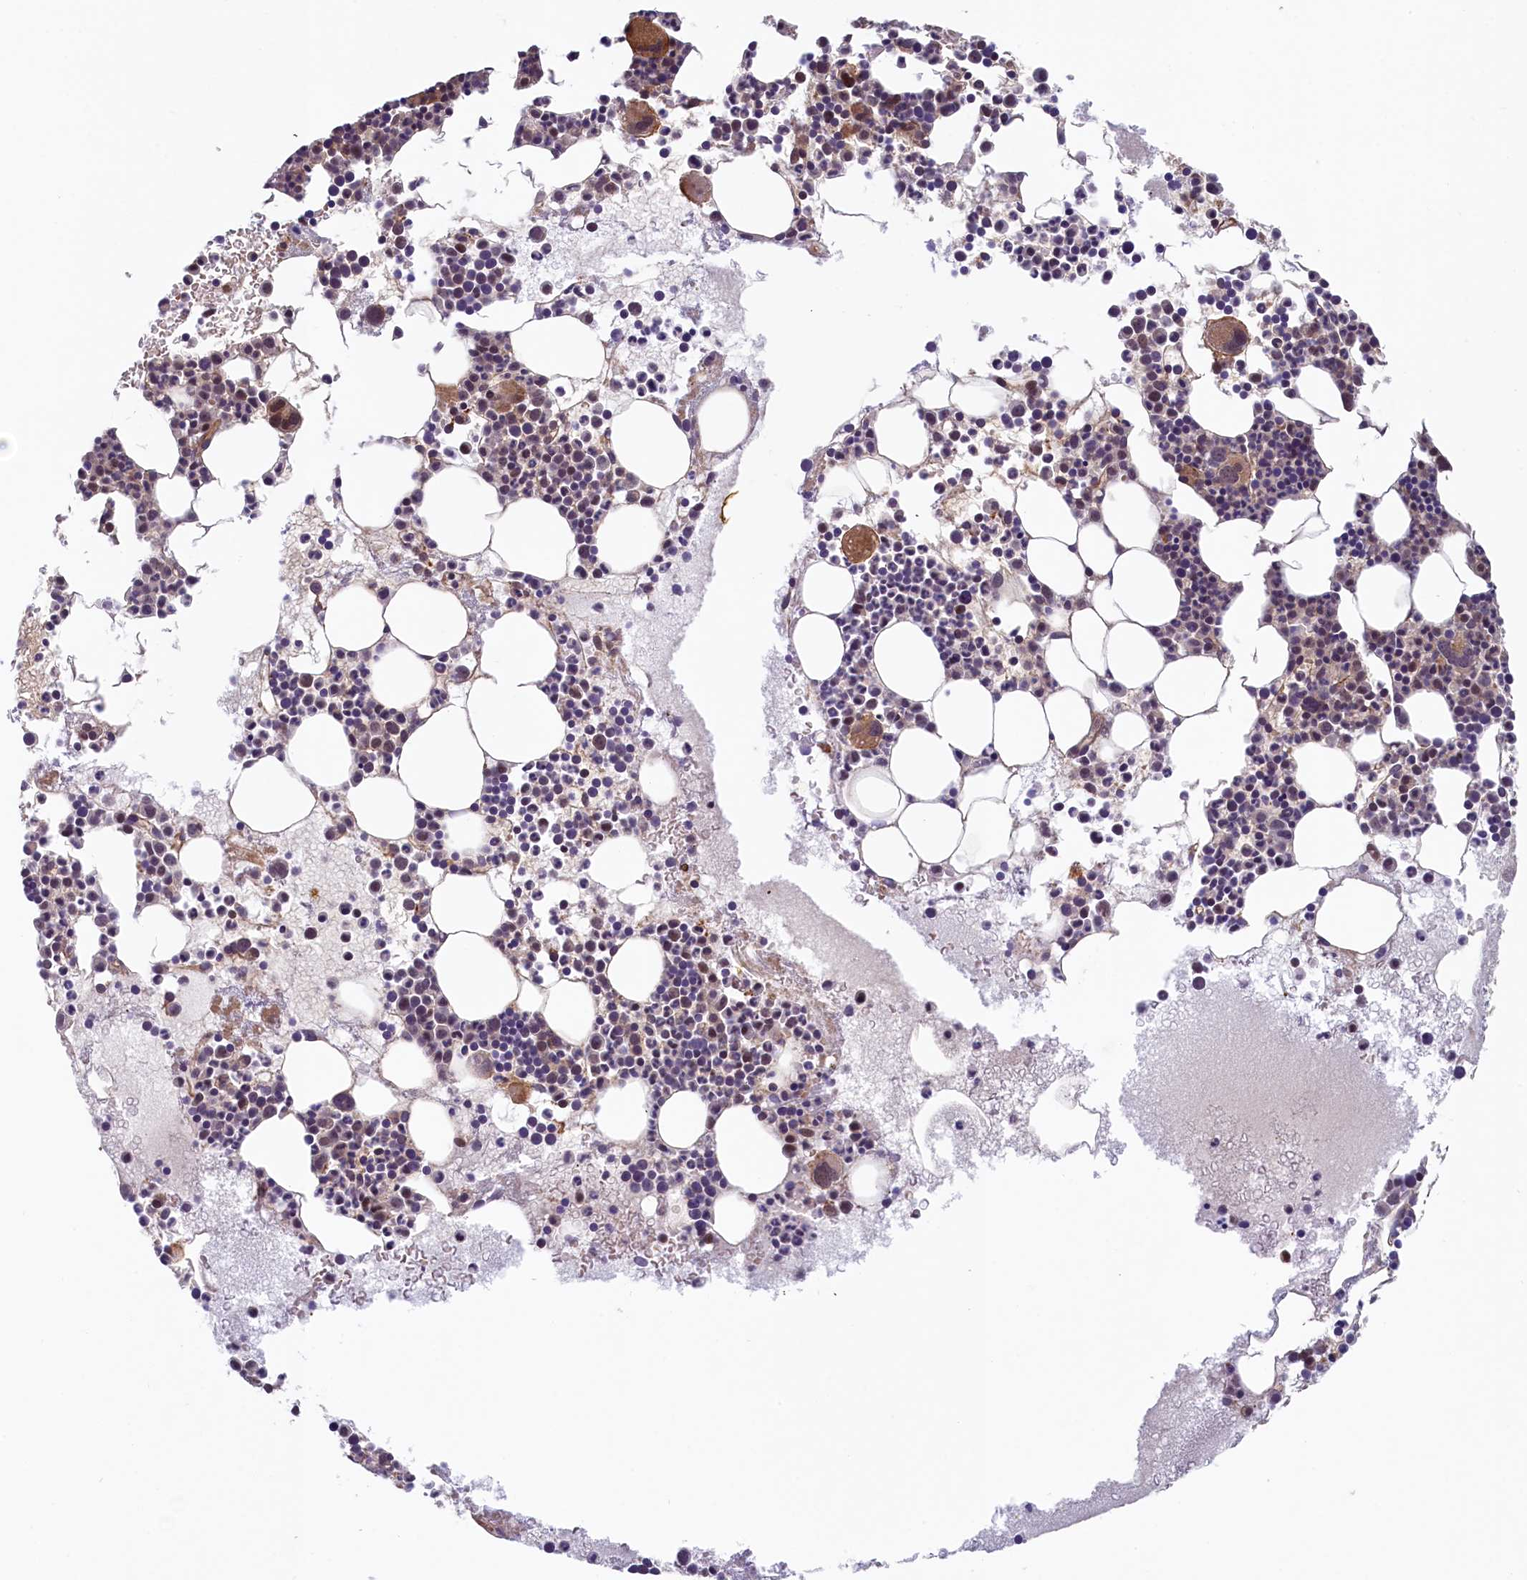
{"staining": {"intensity": "moderate", "quantity": "25%-75%", "location": "cytoplasmic/membranous,nuclear"}, "tissue": "bone marrow", "cell_type": "Hematopoietic cells", "image_type": "normal", "snomed": [{"axis": "morphology", "description": "Normal tissue, NOS"}, {"axis": "topography", "description": "Bone marrow"}], "caption": "Protein expression analysis of unremarkable human bone marrow reveals moderate cytoplasmic/membranous,nuclear expression in about 25%-75% of hematopoietic cells.", "gene": "ARL14EP", "patient": {"sex": "female", "age": 76}}